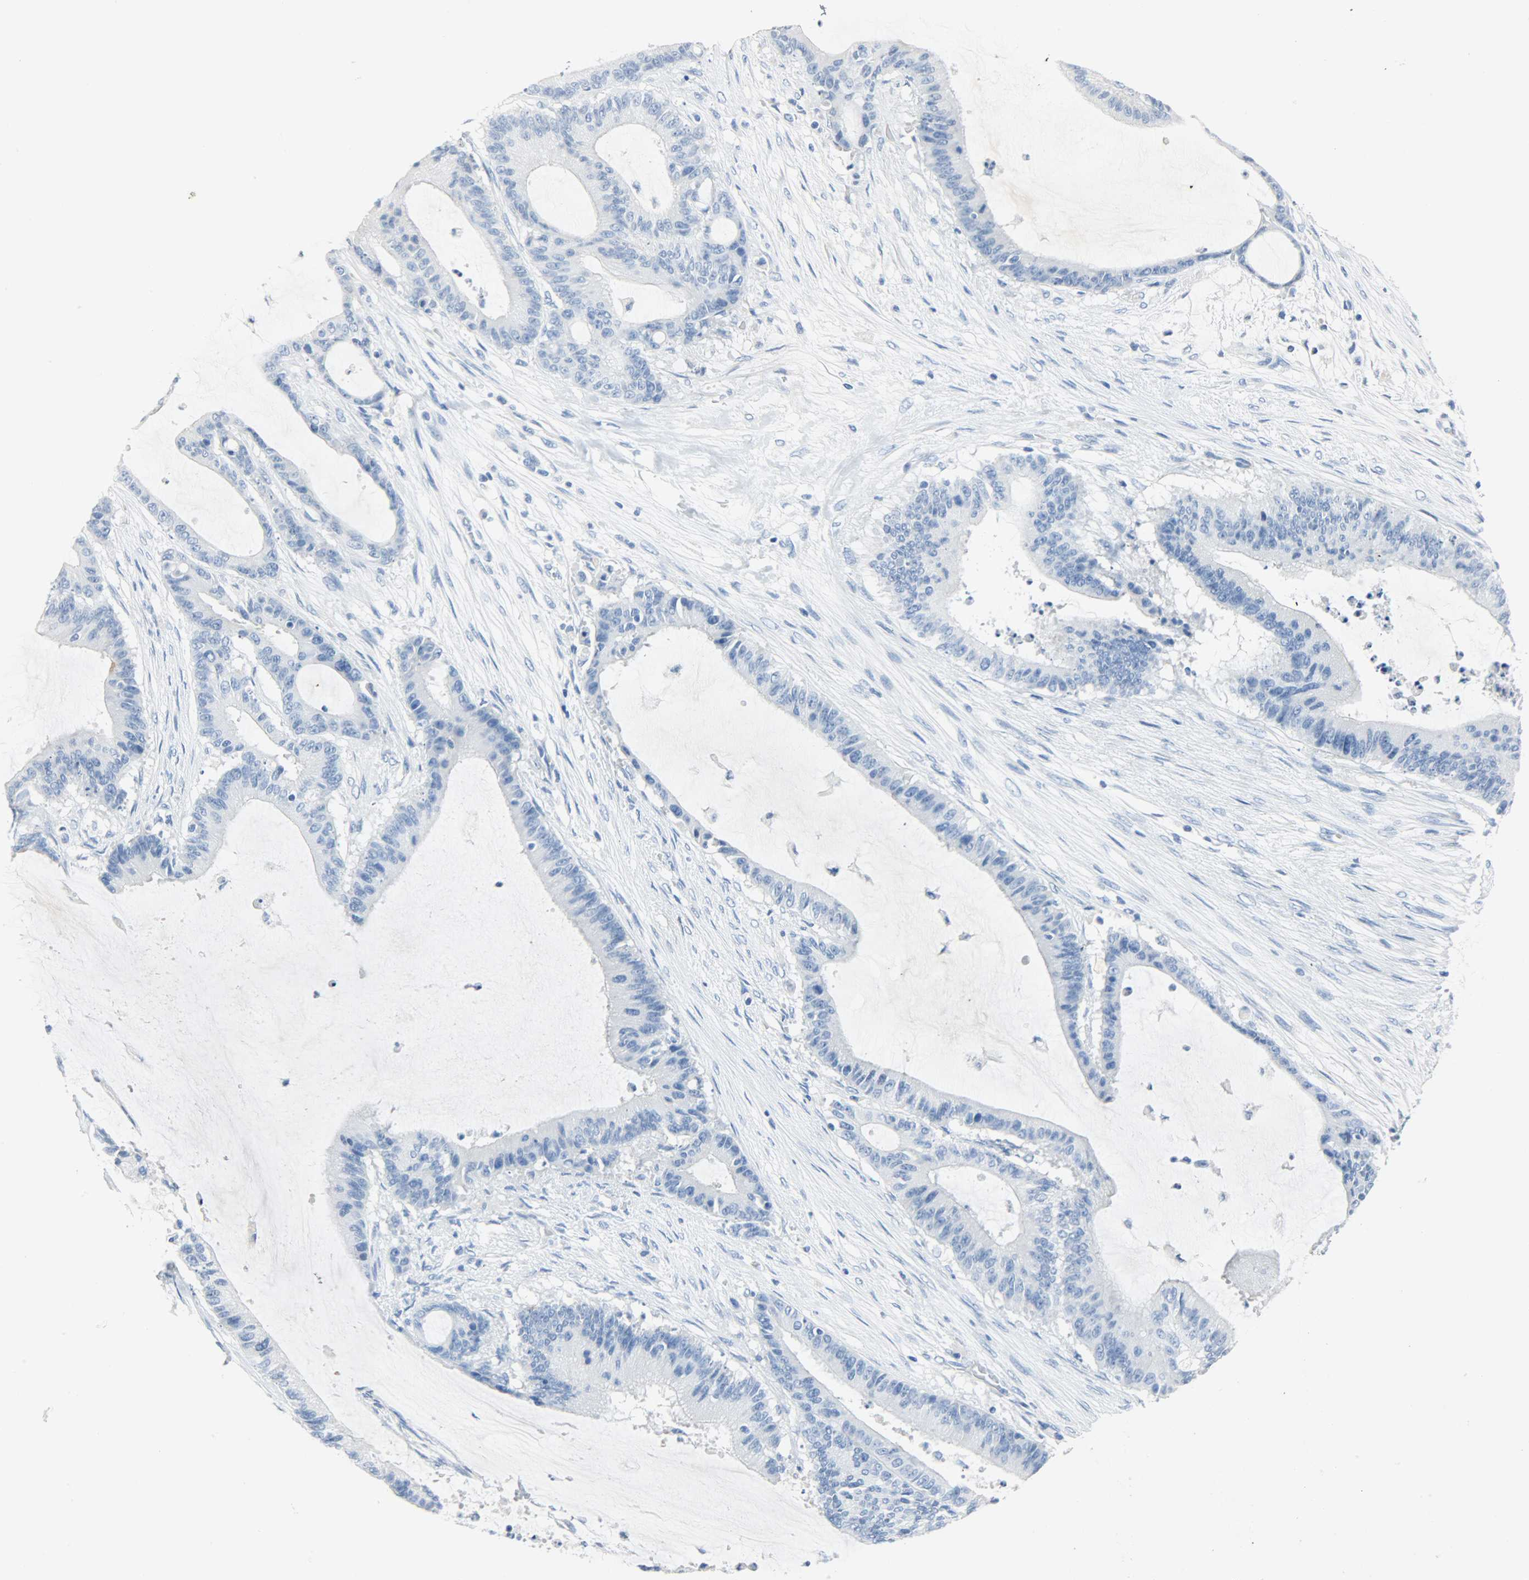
{"staining": {"intensity": "negative", "quantity": "none", "location": "none"}, "tissue": "liver cancer", "cell_type": "Tumor cells", "image_type": "cancer", "snomed": [{"axis": "morphology", "description": "Cholangiocarcinoma"}, {"axis": "topography", "description": "Liver"}], "caption": "Cholangiocarcinoma (liver) was stained to show a protein in brown. There is no significant positivity in tumor cells.", "gene": "CA3", "patient": {"sex": "female", "age": 73}}